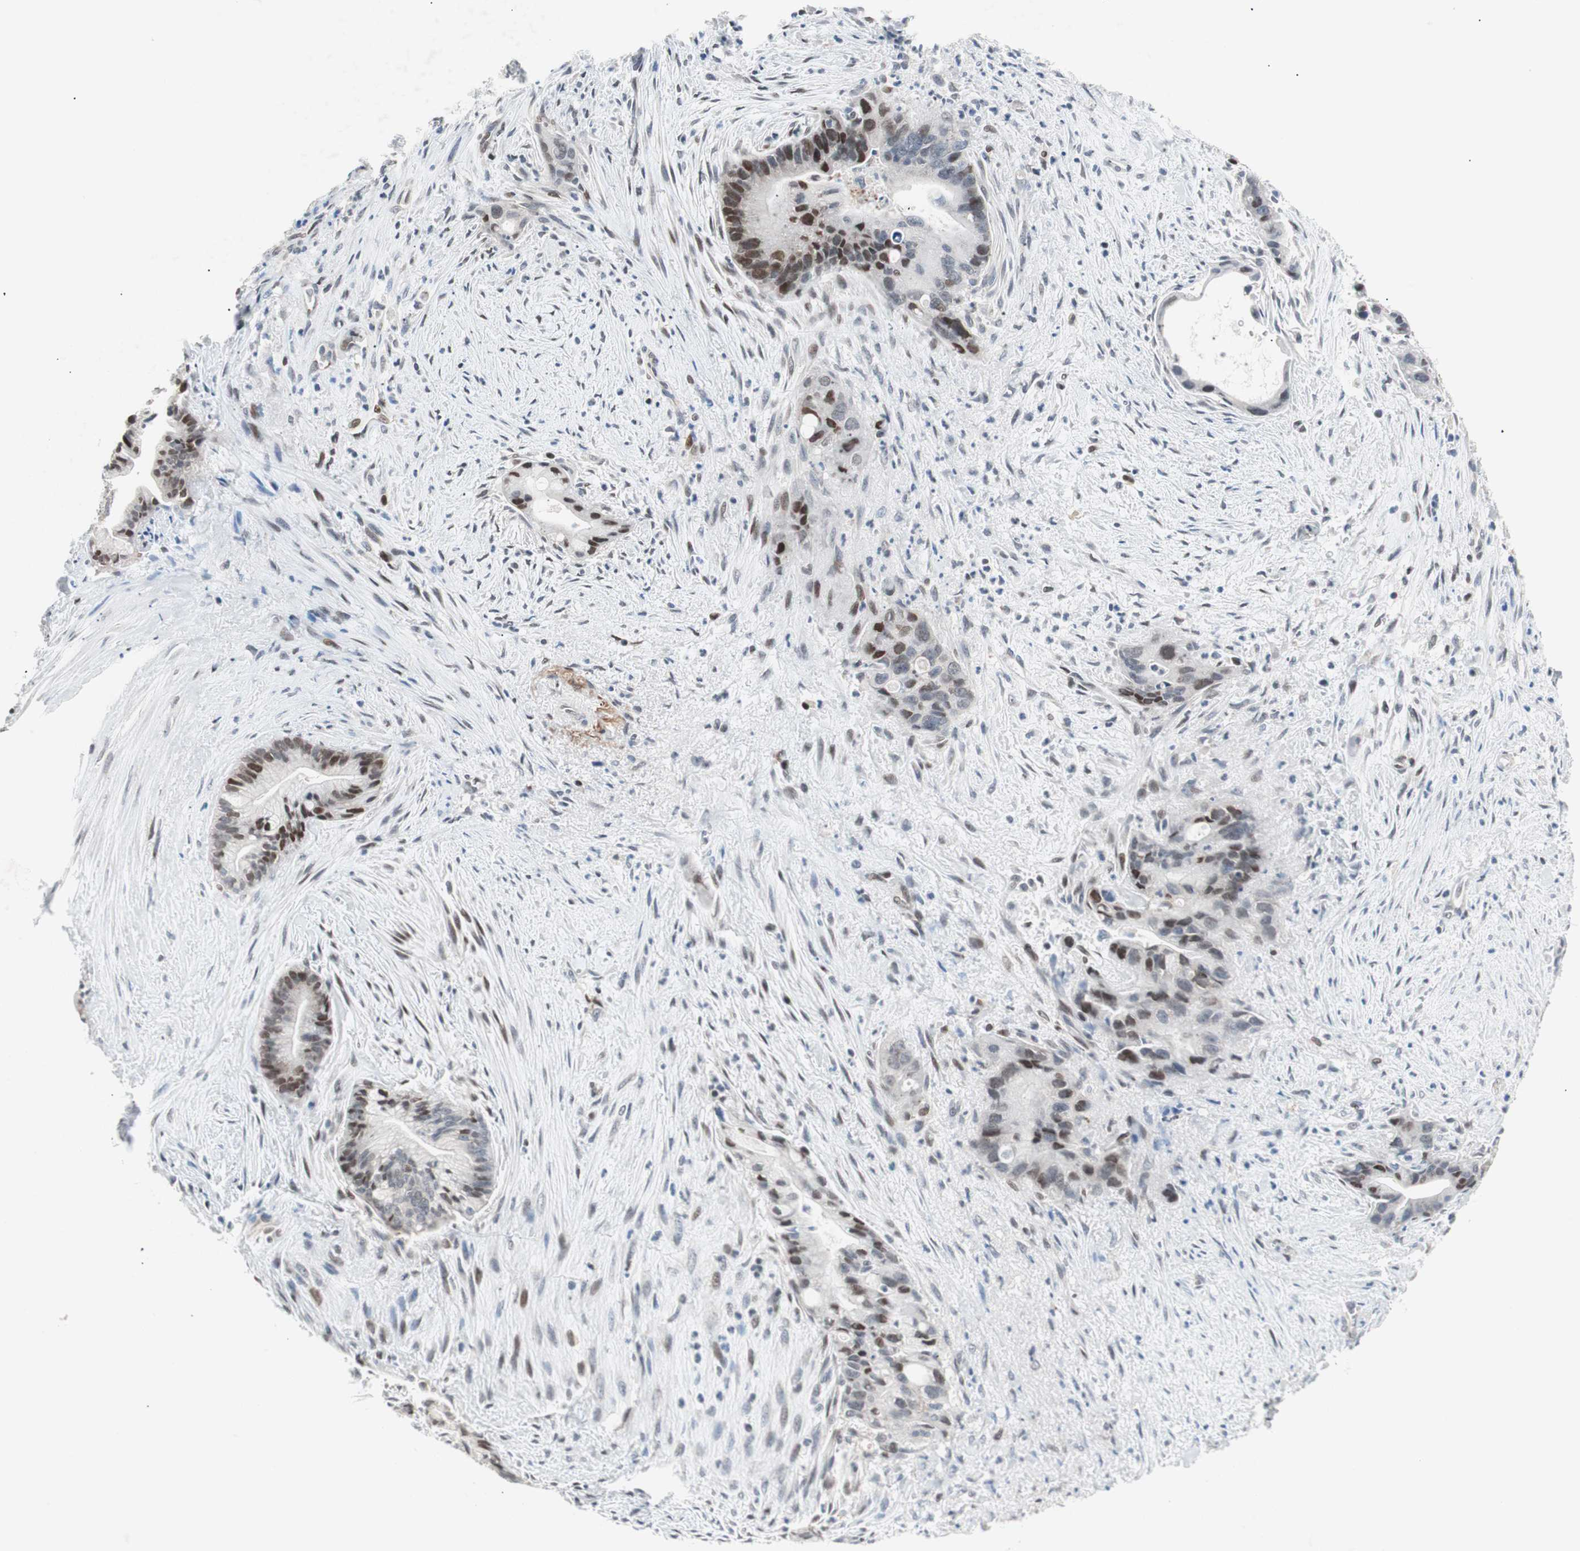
{"staining": {"intensity": "moderate", "quantity": "25%-75%", "location": "nuclear"}, "tissue": "liver cancer", "cell_type": "Tumor cells", "image_type": "cancer", "snomed": [{"axis": "morphology", "description": "Cholangiocarcinoma"}, {"axis": "topography", "description": "Liver"}], "caption": "Immunohistochemical staining of human liver cancer demonstrates moderate nuclear protein expression in about 25%-75% of tumor cells.", "gene": "POLH", "patient": {"sex": "female", "age": 55}}